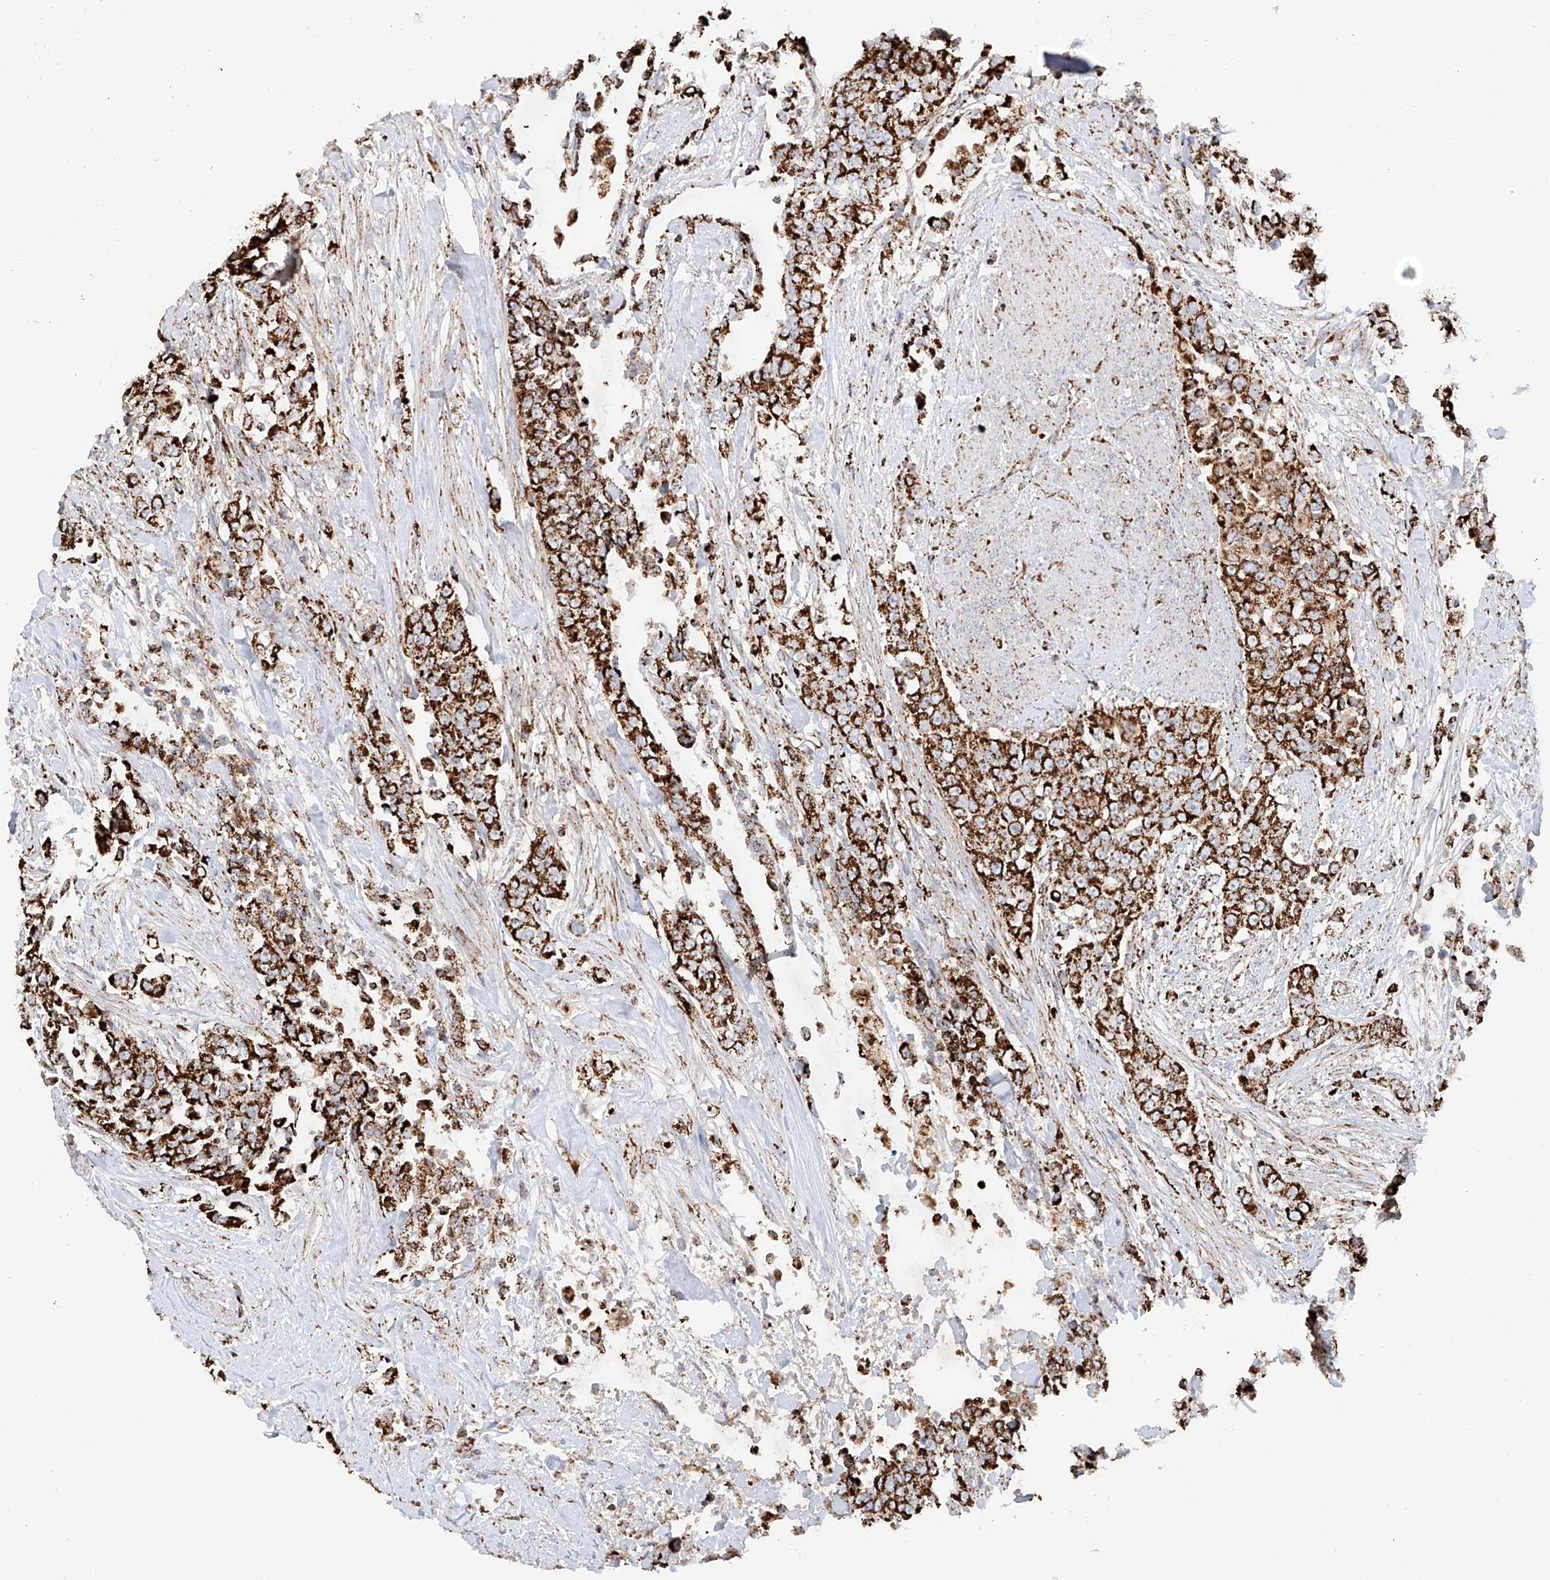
{"staining": {"intensity": "strong", "quantity": ">75%", "location": "cytoplasmic/membranous"}, "tissue": "urothelial cancer", "cell_type": "Tumor cells", "image_type": "cancer", "snomed": [{"axis": "morphology", "description": "Urothelial carcinoma, High grade"}, {"axis": "topography", "description": "Urinary bladder"}], "caption": "About >75% of tumor cells in human urothelial cancer exhibit strong cytoplasmic/membranous protein expression as visualized by brown immunohistochemical staining.", "gene": "TTC27", "patient": {"sex": "female", "age": 80}}